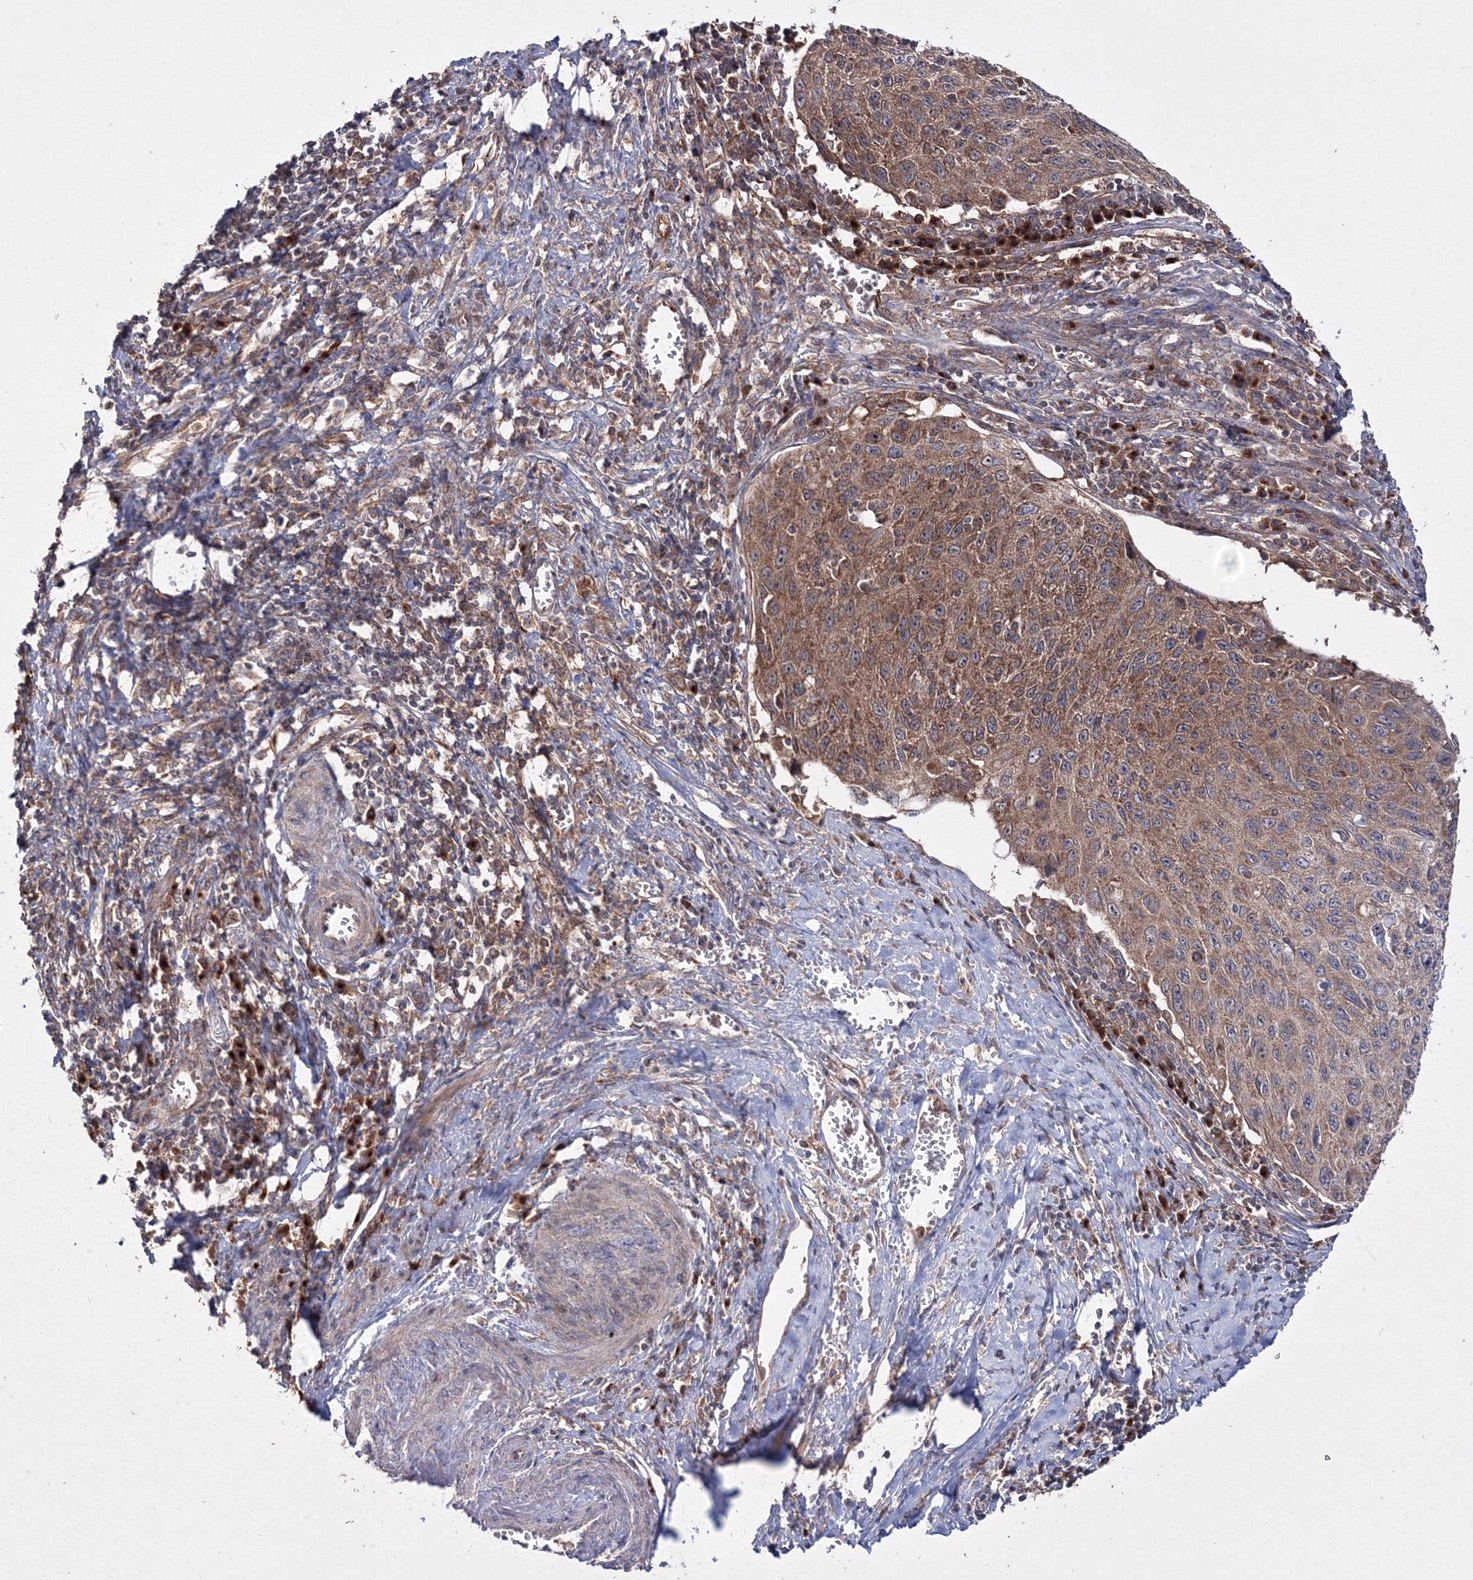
{"staining": {"intensity": "moderate", "quantity": ">75%", "location": "cytoplasmic/membranous"}, "tissue": "cervical cancer", "cell_type": "Tumor cells", "image_type": "cancer", "snomed": [{"axis": "morphology", "description": "Squamous cell carcinoma, NOS"}, {"axis": "topography", "description": "Cervix"}], "caption": "Brown immunohistochemical staining in cervical cancer demonstrates moderate cytoplasmic/membranous expression in about >75% of tumor cells. (Stains: DAB in brown, nuclei in blue, Microscopy: brightfield microscopy at high magnification).", "gene": "PEX13", "patient": {"sex": "female", "age": 53}}